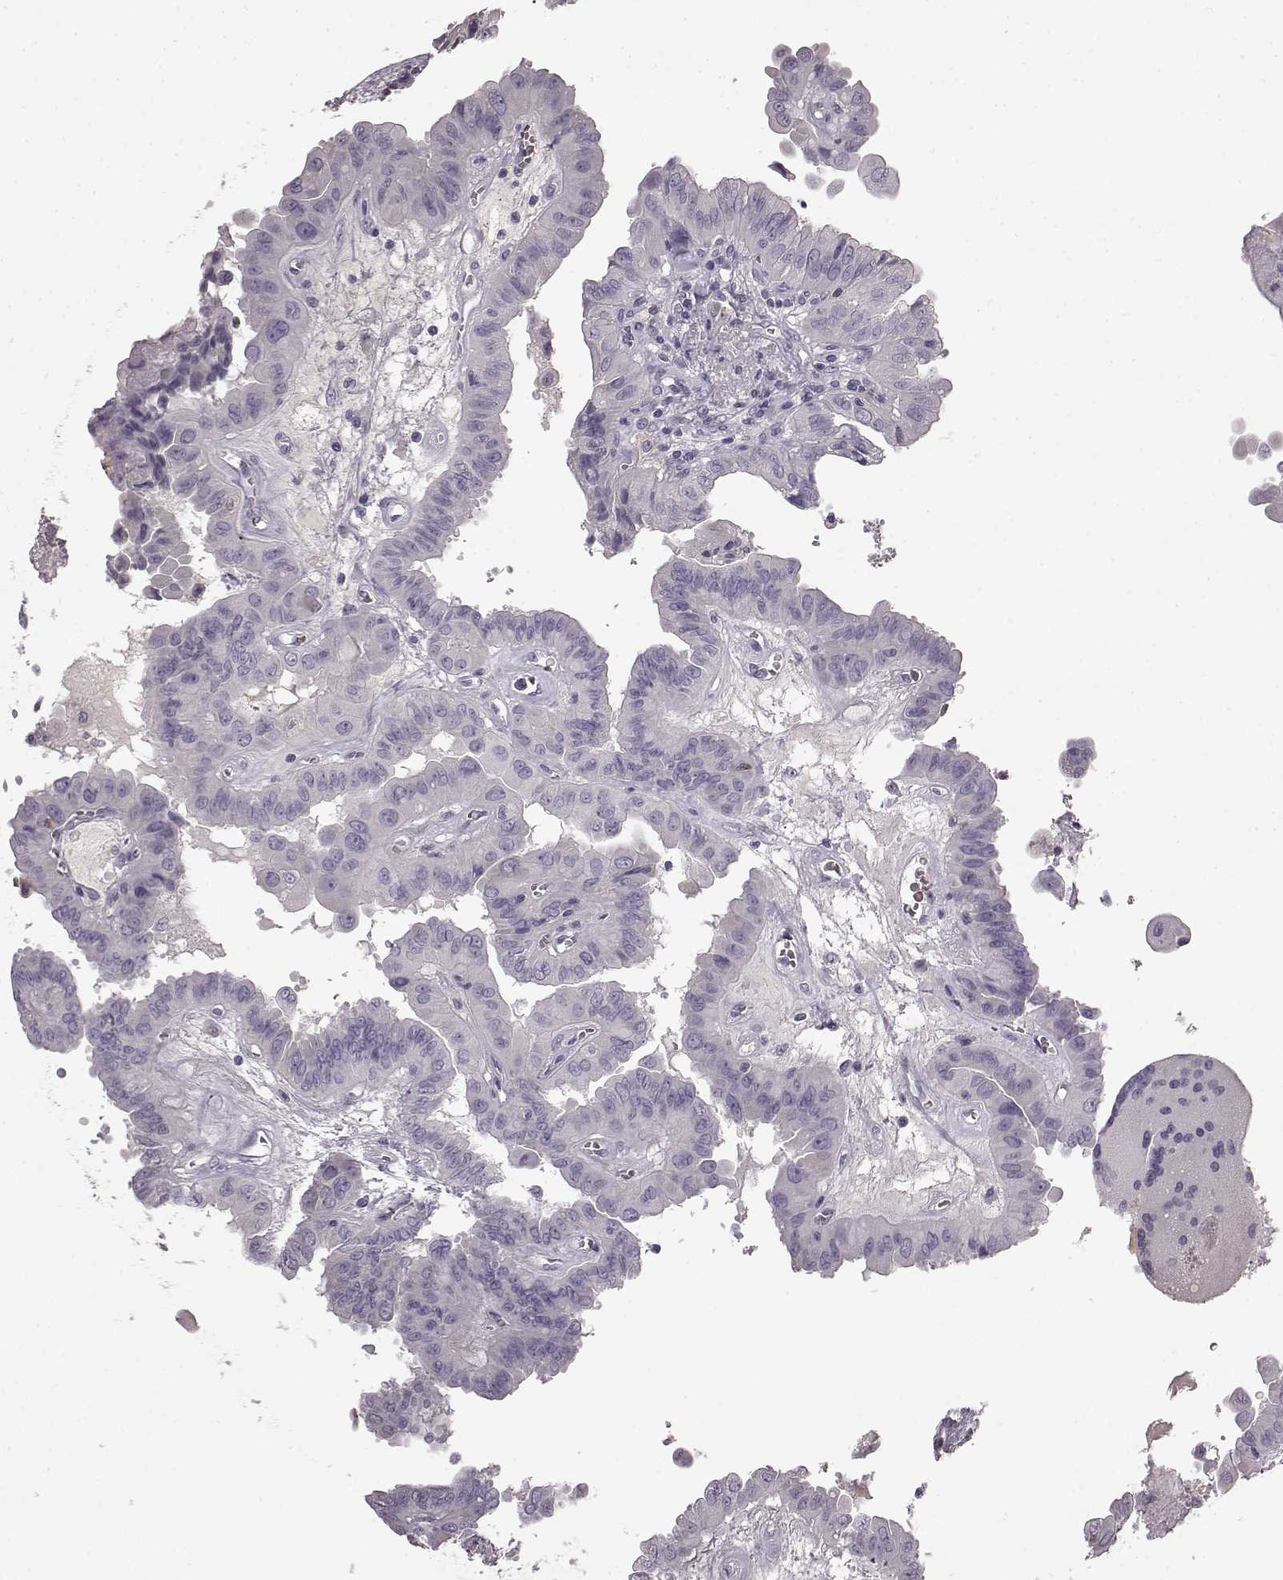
{"staining": {"intensity": "negative", "quantity": "none", "location": "none"}, "tissue": "thyroid cancer", "cell_type": "Tumor cells", "image_type": "cancer", "snomed": [{"axis": "morphology", "description": "Papillary adenocarcinoma, NOS"}, {"axis": "topography", "description": "Thyroid gland"}], "caption": "High magnification brightfield microscopy of thyroid cancer stained with DAB (brown) and counterstained with hematoxylin (blue): tumor cells show no significant staining. The staining was performed using DAB to visualize the protein expression in brown, while the nuclei were stained in blue with hematoxylin (Magnification: 20x).", "gene": "KRT85", "patient": {"sex": "female", "age": 37}}